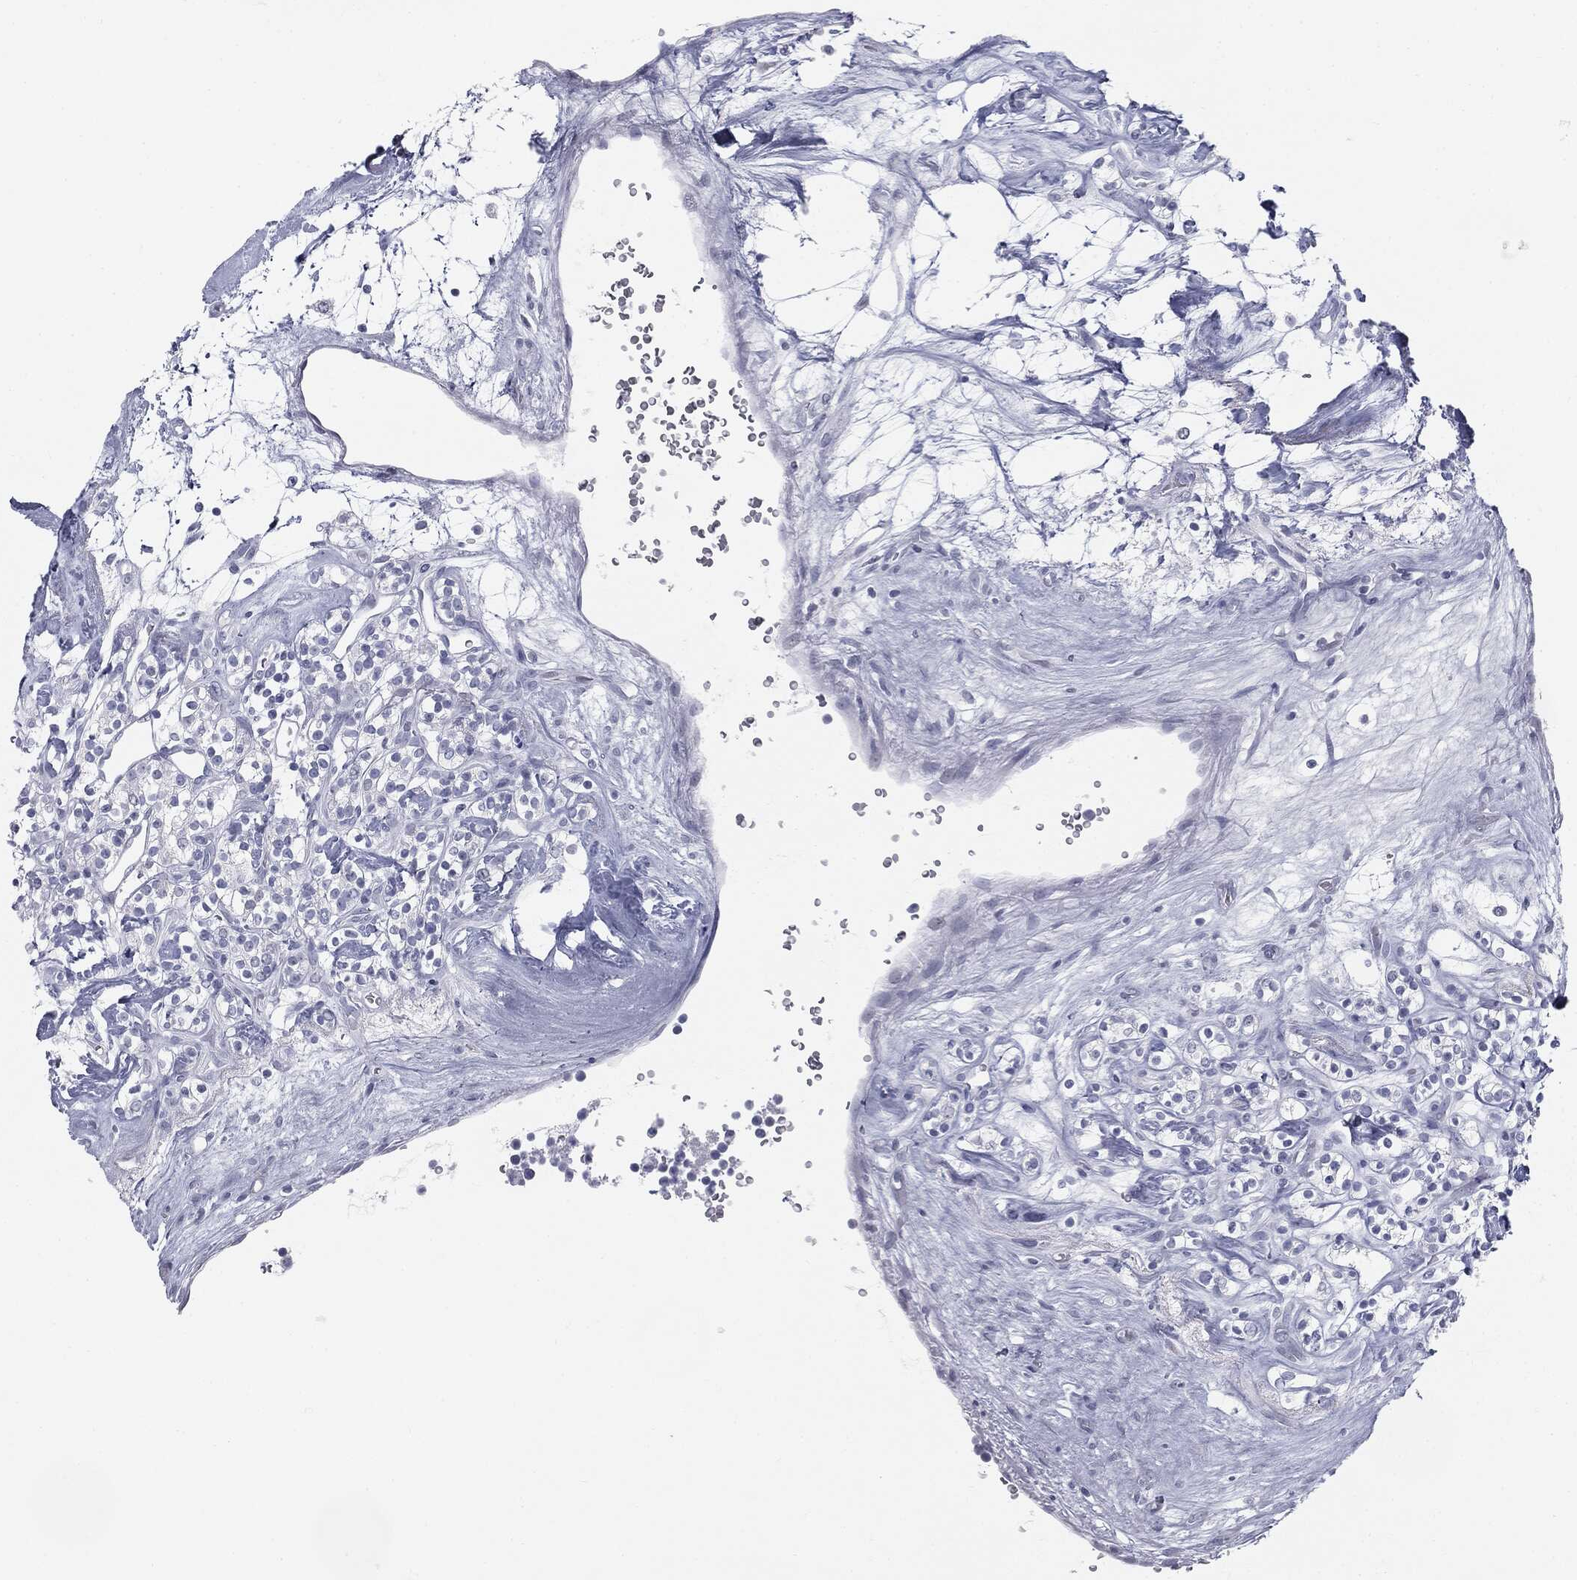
{"staining": {"intensity": "negative", "quantity": "none", "location": "none"}, "tissue": "renal cancer", "cell_type": "Tumor cells", "image_type": "cancer", "snomed": [{"axis": "morphology", "description": "Adenocarcinoma, NOS"}, {"axis": "topography", "description": "Kidney"}], "caption": "Micrograph shows no protein staining in tumor cells of renal cancer (adenocarcinoma) tissue.", "gene": "TPO", "patient": {"sex": "male", "age": 77}}